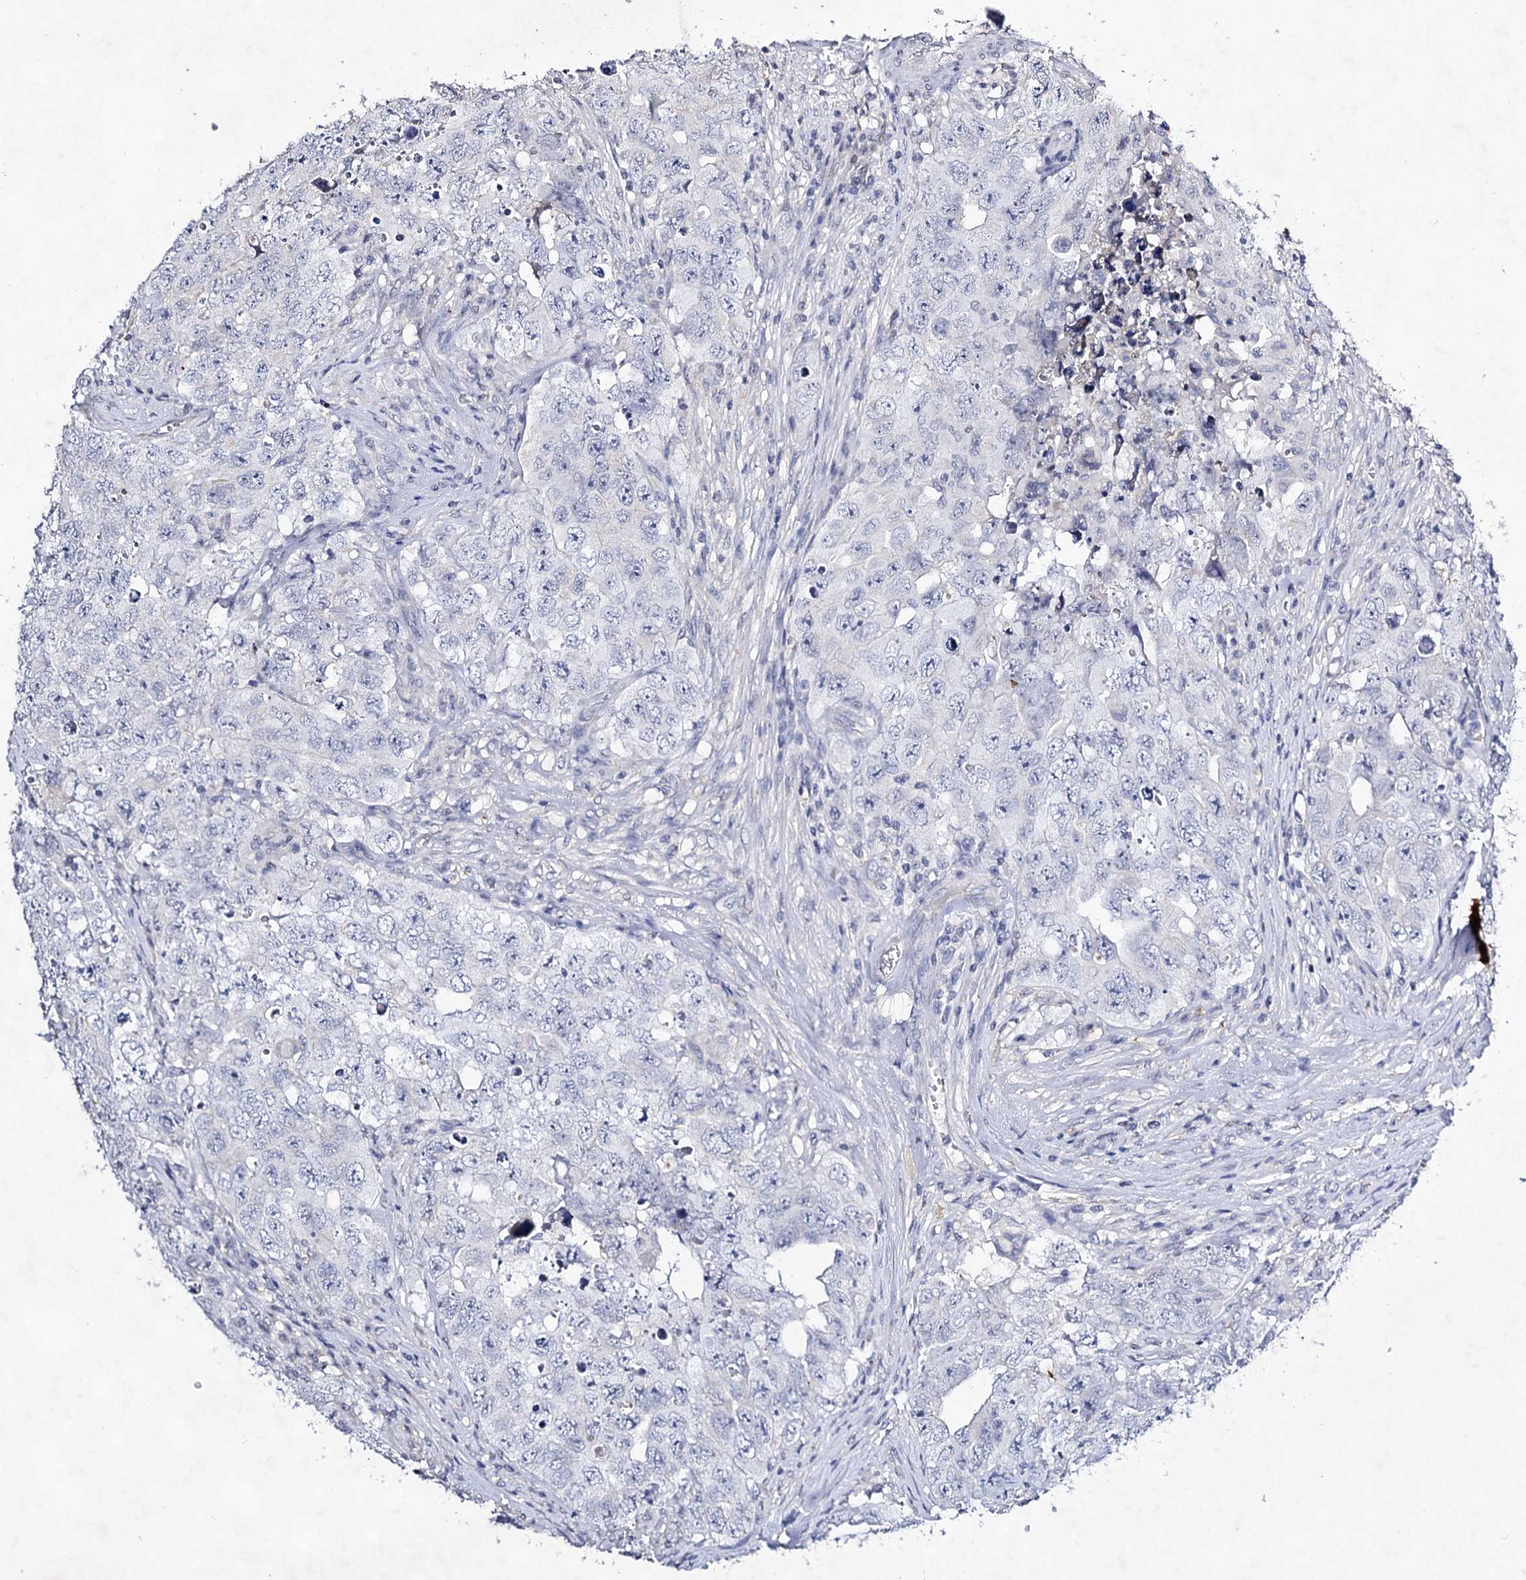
{"staining": {"intensity": "negative", "quantity": "none", "location": "none"}, "tissue": "testis cancer", "cell_type": "Tumor cells", "image_type": "cancer", "snomed": [{"axis": "morphology", "description": "Seminoma, NOS"}, {"axis": "morphology", "description": "Carcinoma, Embryonal, NOS"}, {"axis": "topography", "description": "Testis"}], "caption": "IHC image of testis cancer stained for a protein (brown), which exhibits no positivity in tumor cells.", "gene": "PLIN1", "patient": {"sex": "male", "age": 43}}